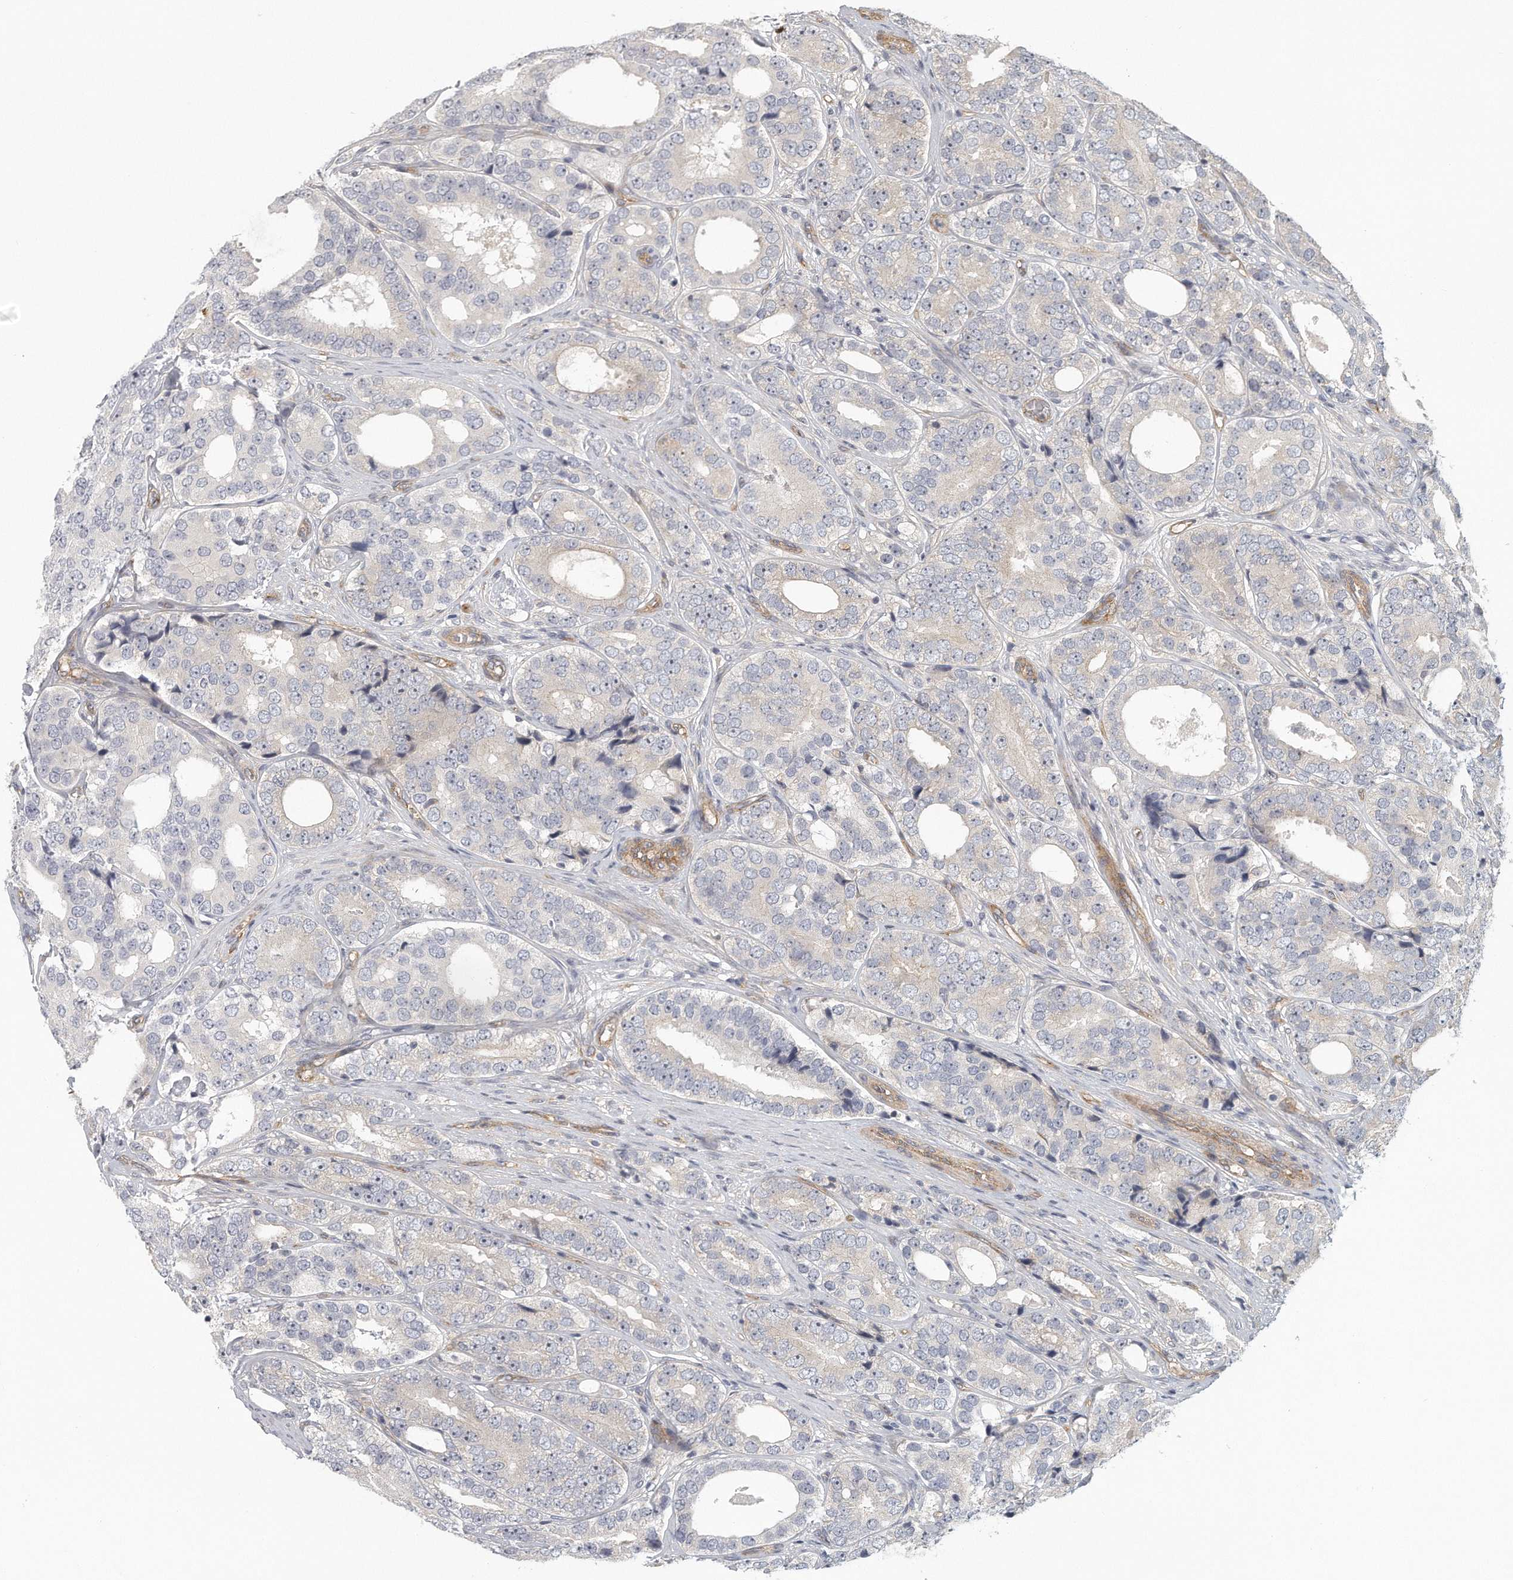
{"staining": {"intensity": "negative", "quantity": "none", "location": "none"}, "tissue": "prostate cancer", "cell_type": "Tumor cells", "image_type": "cancer", "snomed": [{"axis": "morphology", "description": "Adenocarcinoma, High grade"}, {"axis": "topography", "description": "Prostate"}], "caption": "Immunohistochemistry (IHC) image of prostate adenocarcinoma (high-grade) stained for a protein (brown), which shows no staining in tumor cells.", "gene": "MTERF4", "patient": {"sex": "male", "age": 56}}